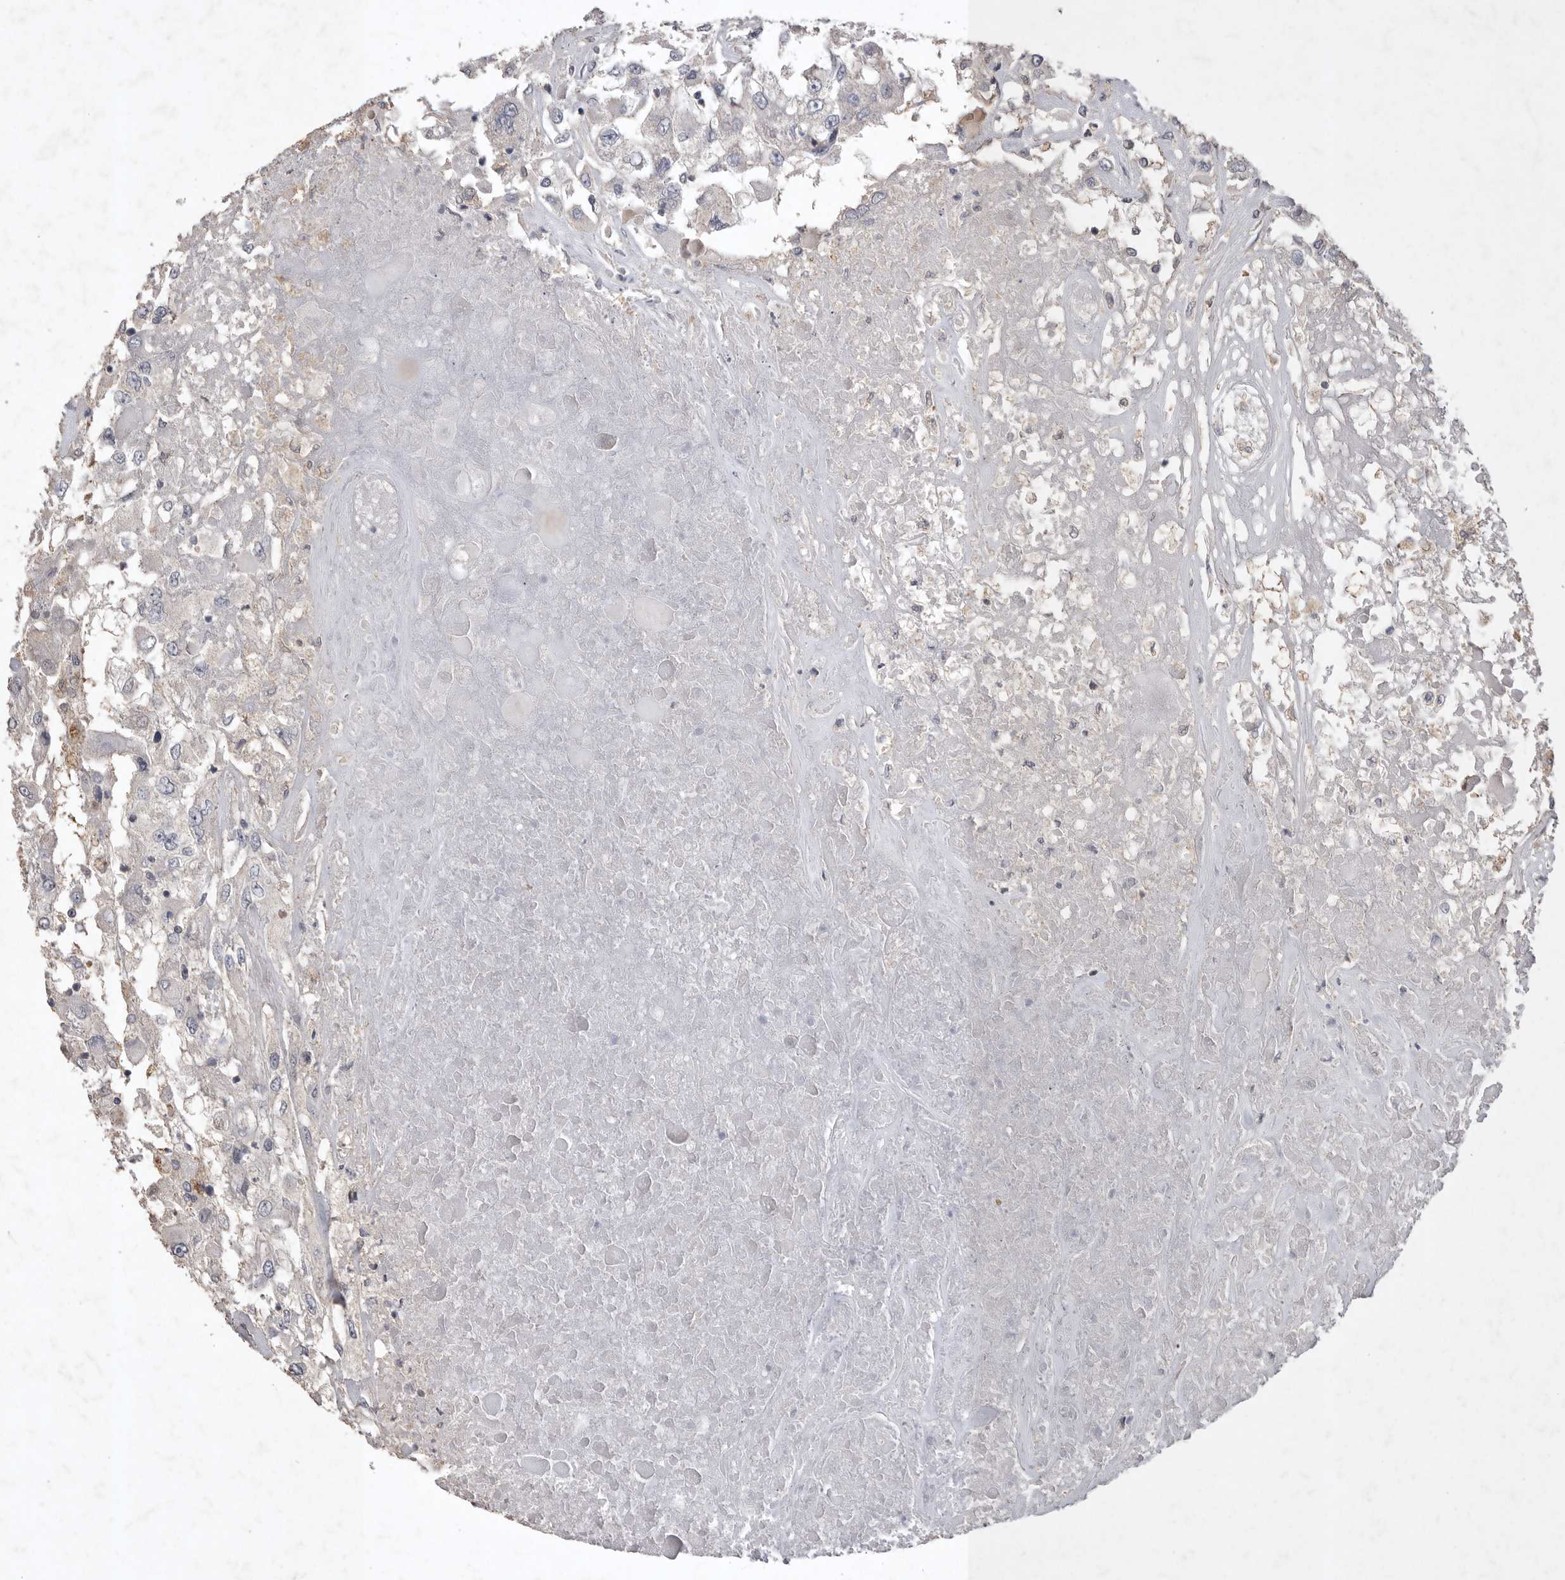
{"staining": {"intensity": "negative", "quantity": "none", "location": "none"}, "tissue": "renal cancer", "cell_type": "Tumor cells", "image_type": "cancer", "snomed": [{"axis": "morphology", "description": "Adenocarcinoma, NOS"}, {"axis": "topography", "description": "Kidney"}], "caption": "Renal adenocarcinoma was stained to show a protein in brown. There is no significant expression in tumor cells. The staining was performed using DAB to visualize the protein expression in brown, while the nuclei were stained in blue with hematoxylin (Magnification: 20x).", "gene": "APLNR", "patient": {"sex": "female", "age": 52}}